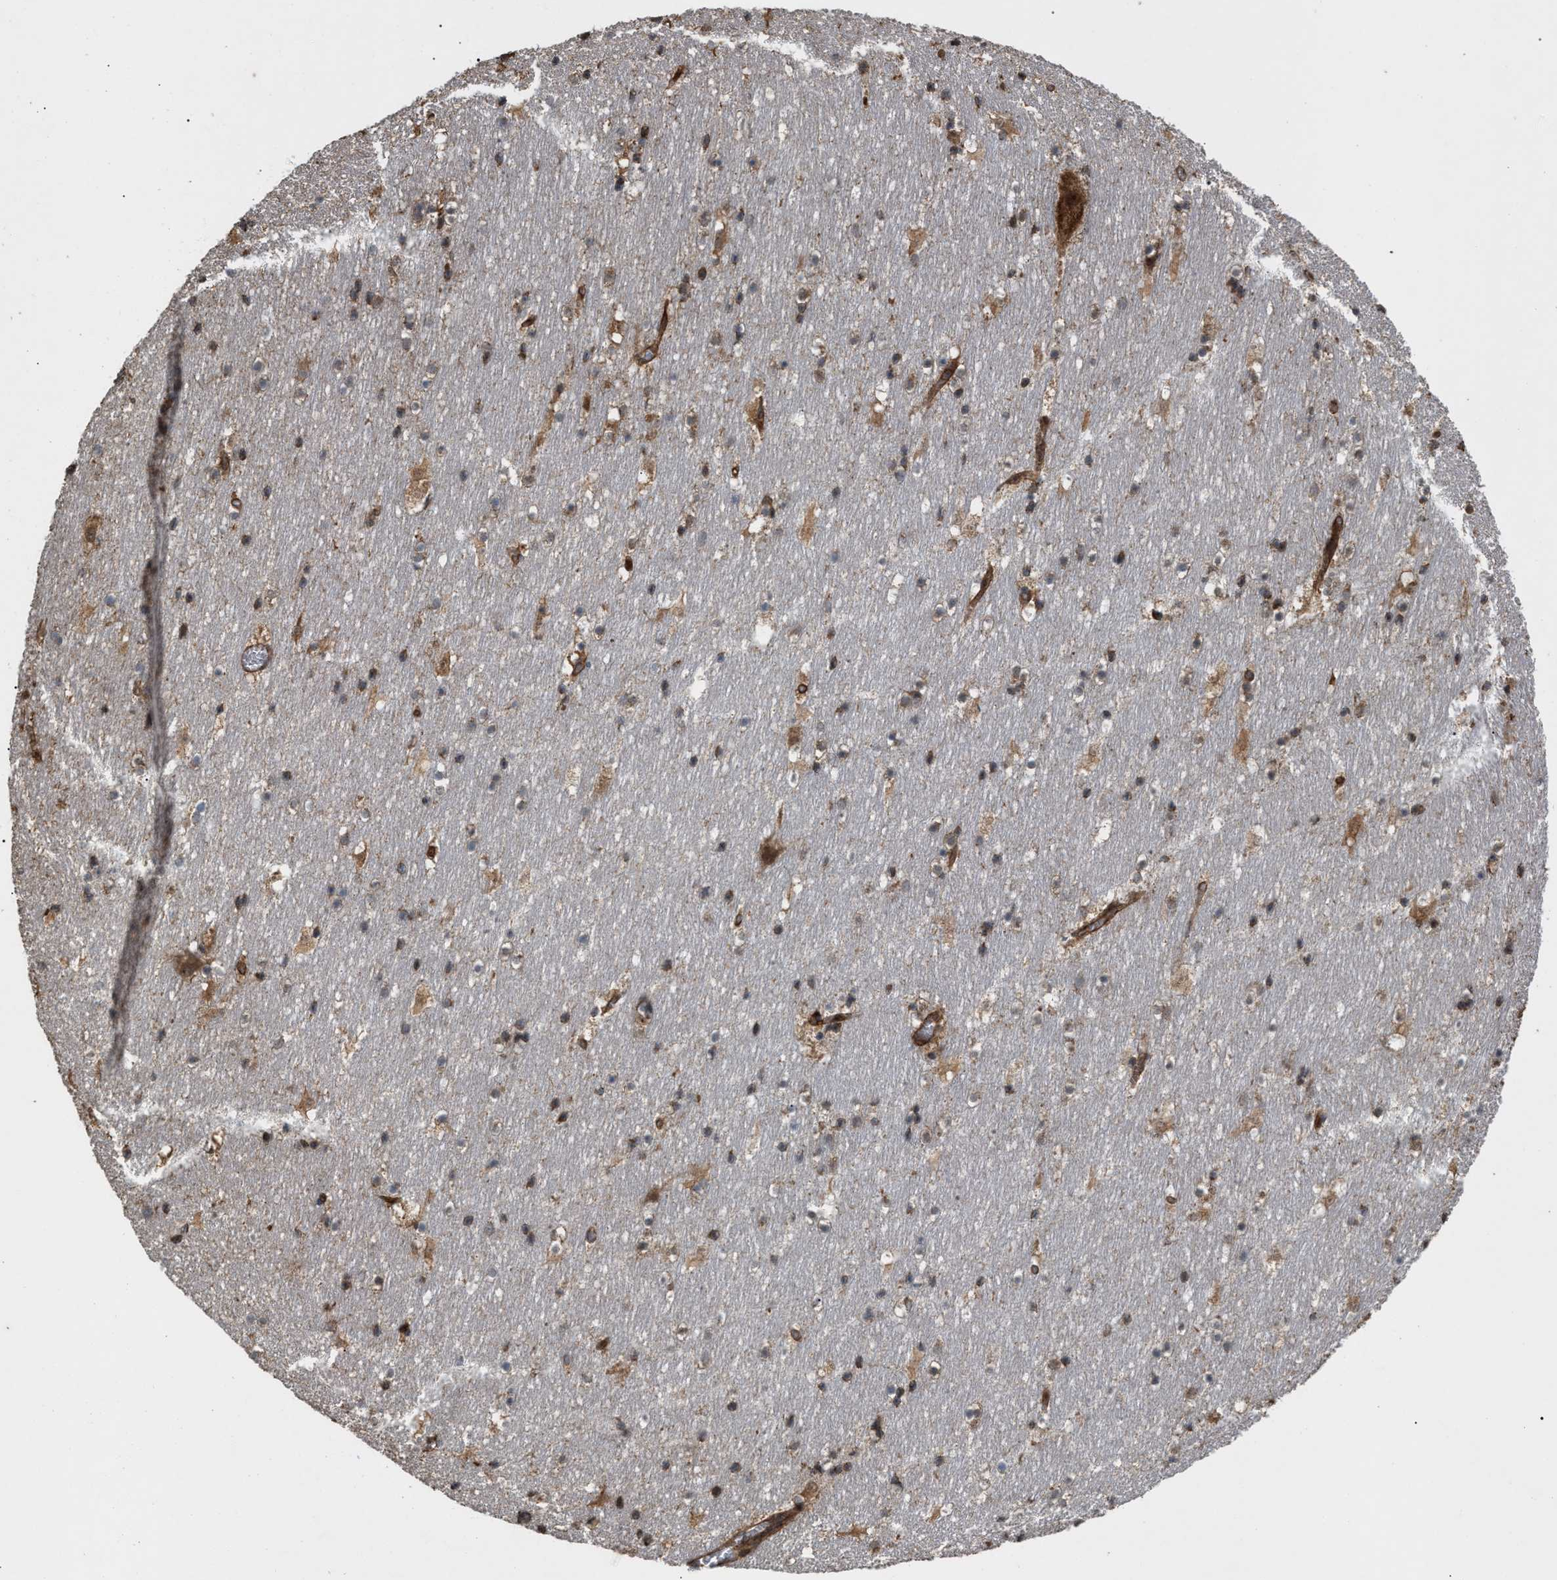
{"staining": {"intensity": "moderate", "quantity": "<25%", "location": "cytoplasmic/membranous"}, "tissue": "hippocampus", "cell_type": "Glial cells", "image_type": "normal", "snomed": [{"axis": "morphology", "description": "Normal tissue, NOS"}, {"axis": "topography", "description": "Hippocampus"}], "caption": "Protein staining reveals moderate cytoplasmic/membranous positivity in approximately <25% of glial cells in normal hippocampus.", "gene": "GCC1", "patient": {"sex": "male", "age": 45}}